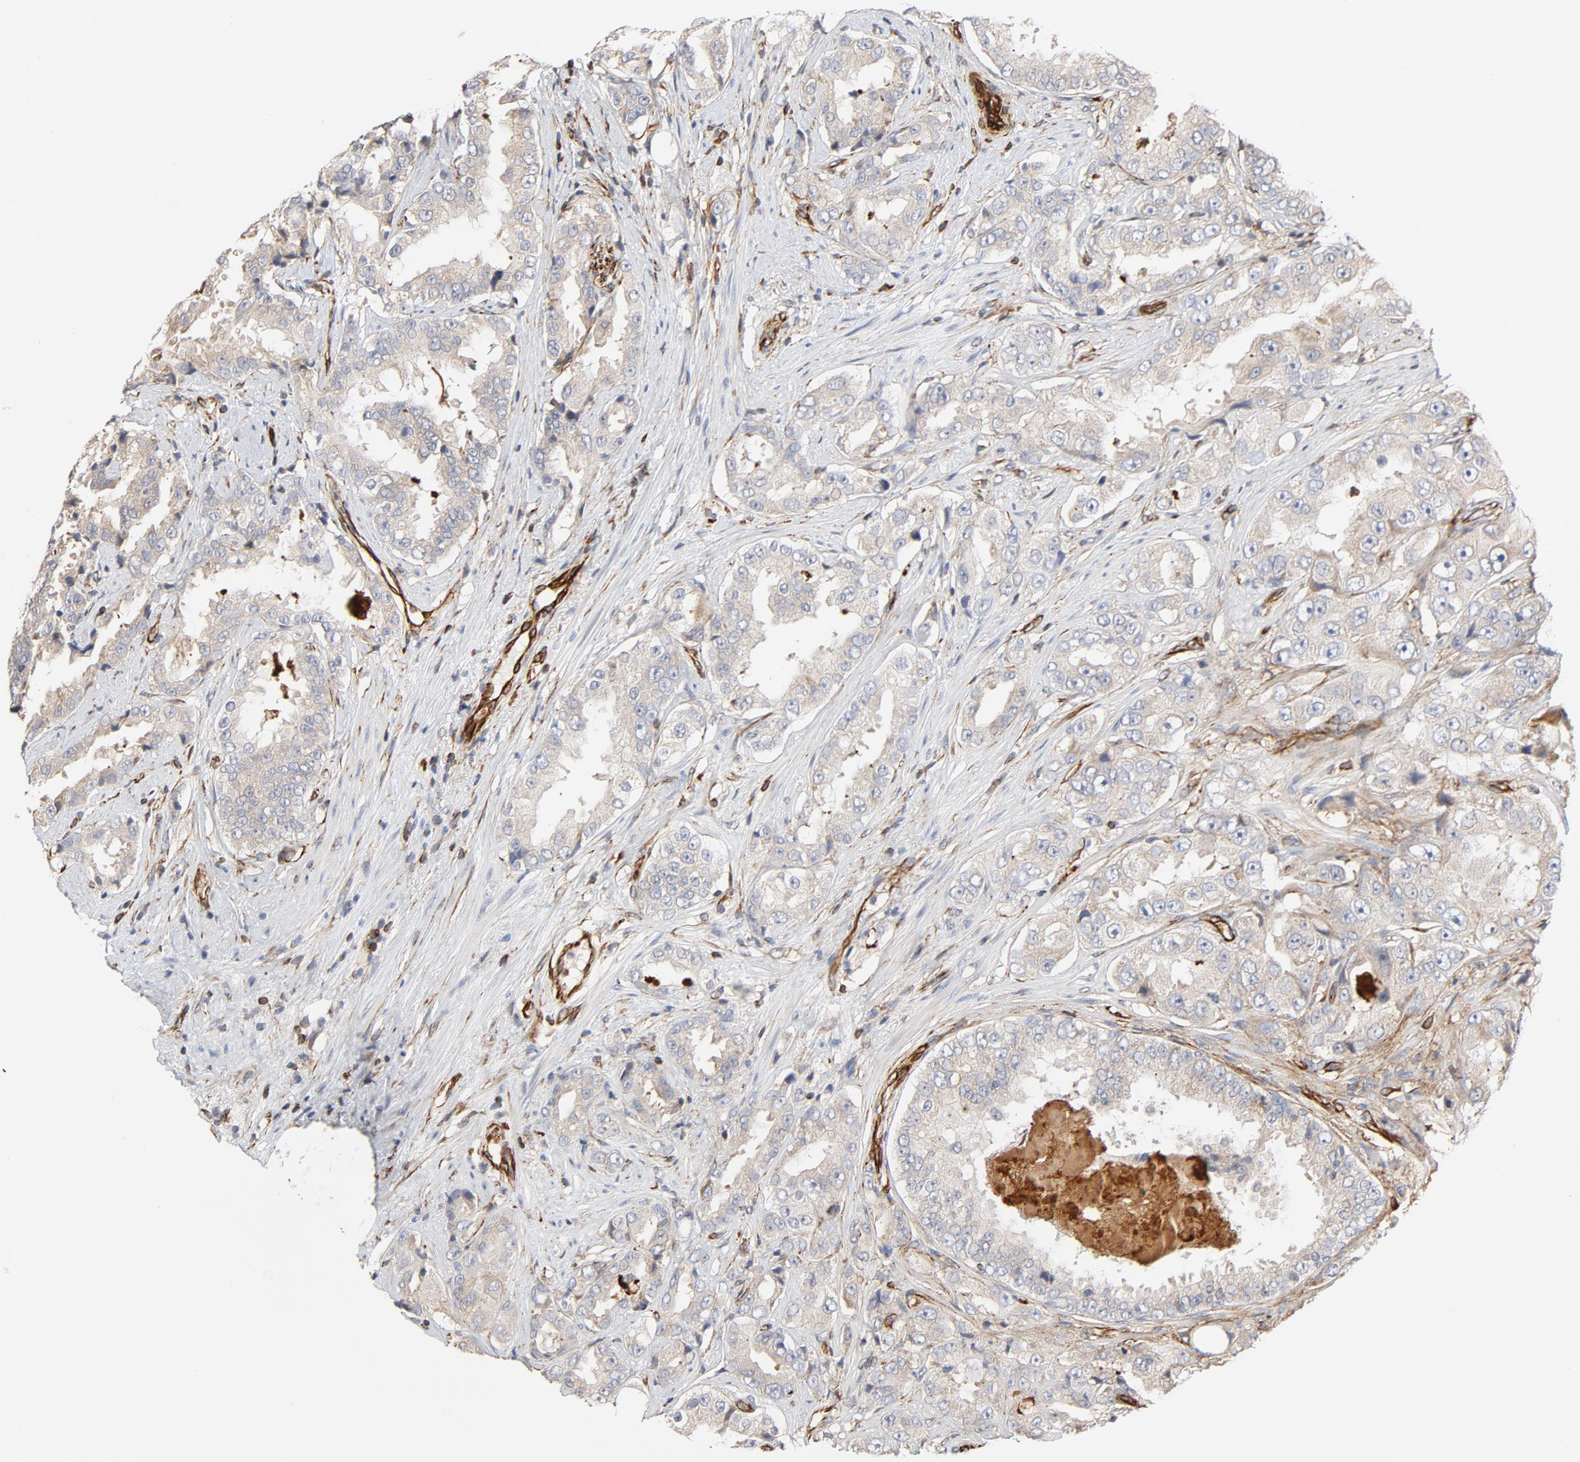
{"staining": {"intensity": "weak", "quantity": ">75%", "location": "cytoplasmic/membranous"}, "tissue": "prostate cancer", "cell_type": "Tumor cells", "image_type": "cancer", "snomed": [{"axis": "morphology", "description": "Adenocarcinoma, High grade"}, {"axis": "topography", "description": "Prostate"}], "caption": "A micrograph of prostate cancer stained for a protein demonstrates weak cytoplasmic/membranous brown staining in tumor cells.", "gene": "FAM118A", "patient": {"sex": "male", "age": 73}}